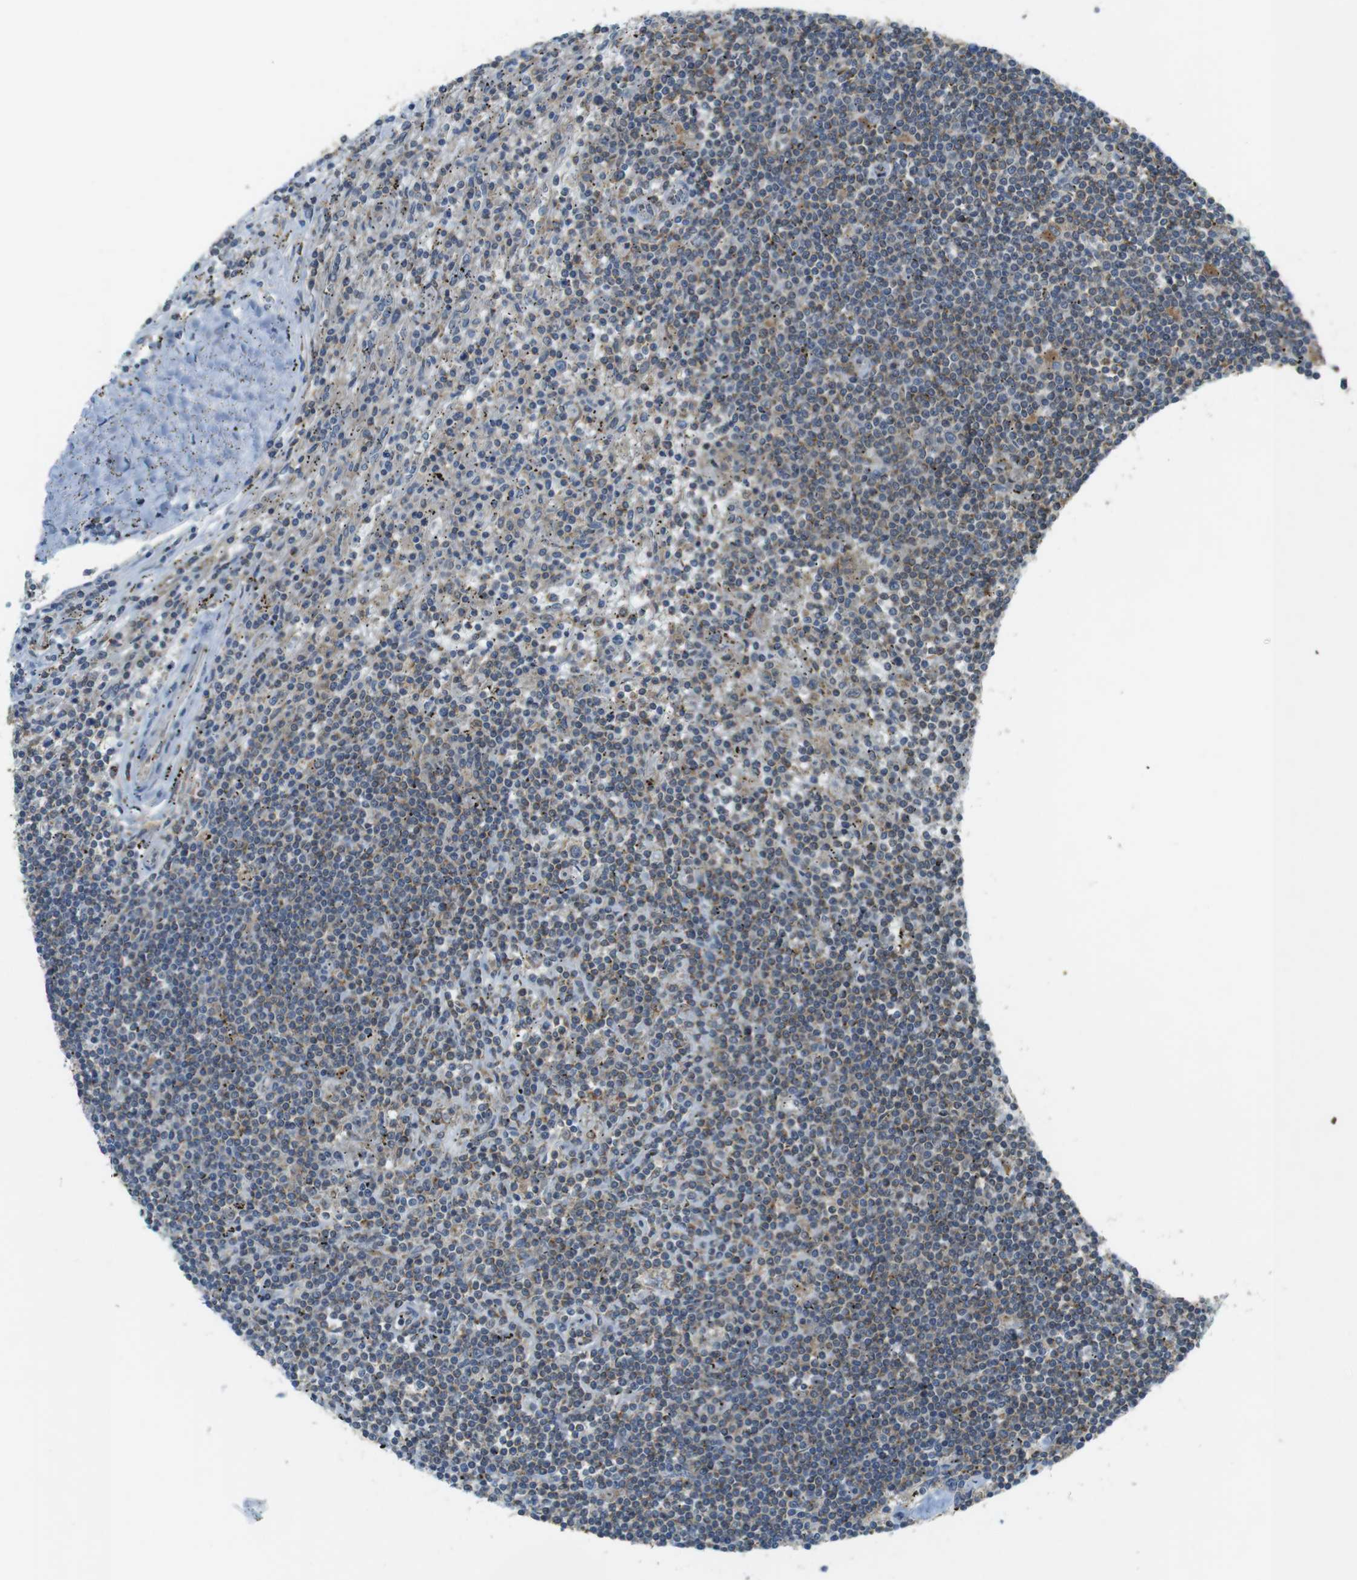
{"staining": {"intensity": "moderate", "quantity": ">75%", "location": "cytoplasmic/membranous"}, "tissue": "lymphoma", "cell_type": "Tumor cells", "image_type": "cancer", "snomed": [{"axis": "morphology", "description": "Malignant lymphoma, non-Hodgkin's type, Low grade"}, {"axis": "topography", "description": "Spleen"}], "caption": "Protein expression analysis of human malignant lymphoma, non-Hodgkin's type (low-grade) reveals moderate cytoplasmic/membranous positivity in about >75% of tumor cells.", "gene": "BRI3BP", "patient": {"sex": "male", "age": 76}}